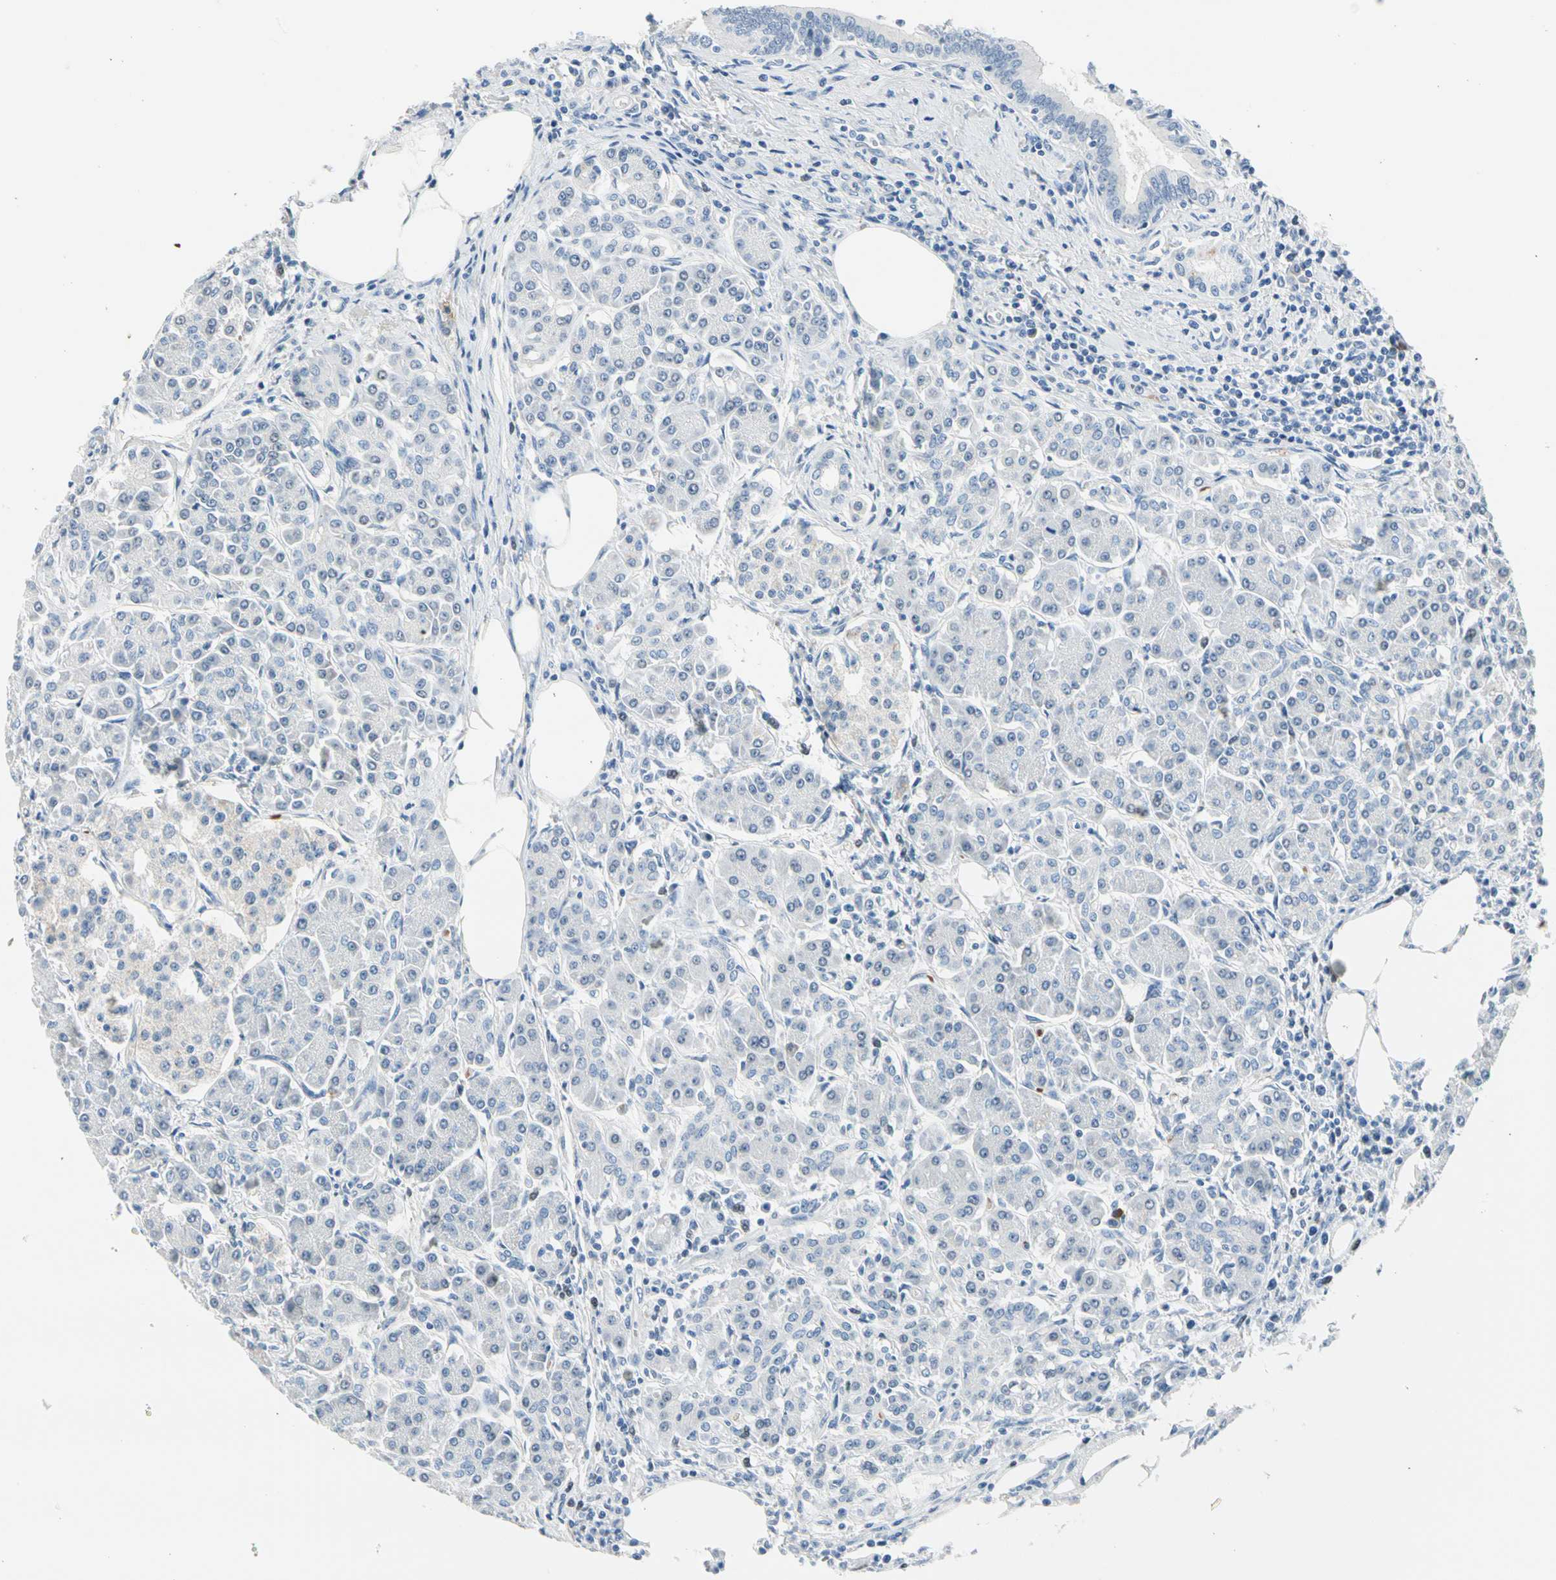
{"staining": {"intensity": "negative", "quantity": "none", "location": "none"}, "tissue": "pancreas", "cell_type": "Exocrine glandular cells", "image_type": "normal", "snomed": [{"axis": "morphology", "description": "Normal tissue, NOS"}, {"axis": "topography", "description": "Pancreas"}], "caption": "Normal pancreas was stained to show a protein in brown. There is no significant positivity in exocrine glandular cells.", "gene": "CA1", "patient": {"sex": "female", "age": 73}}